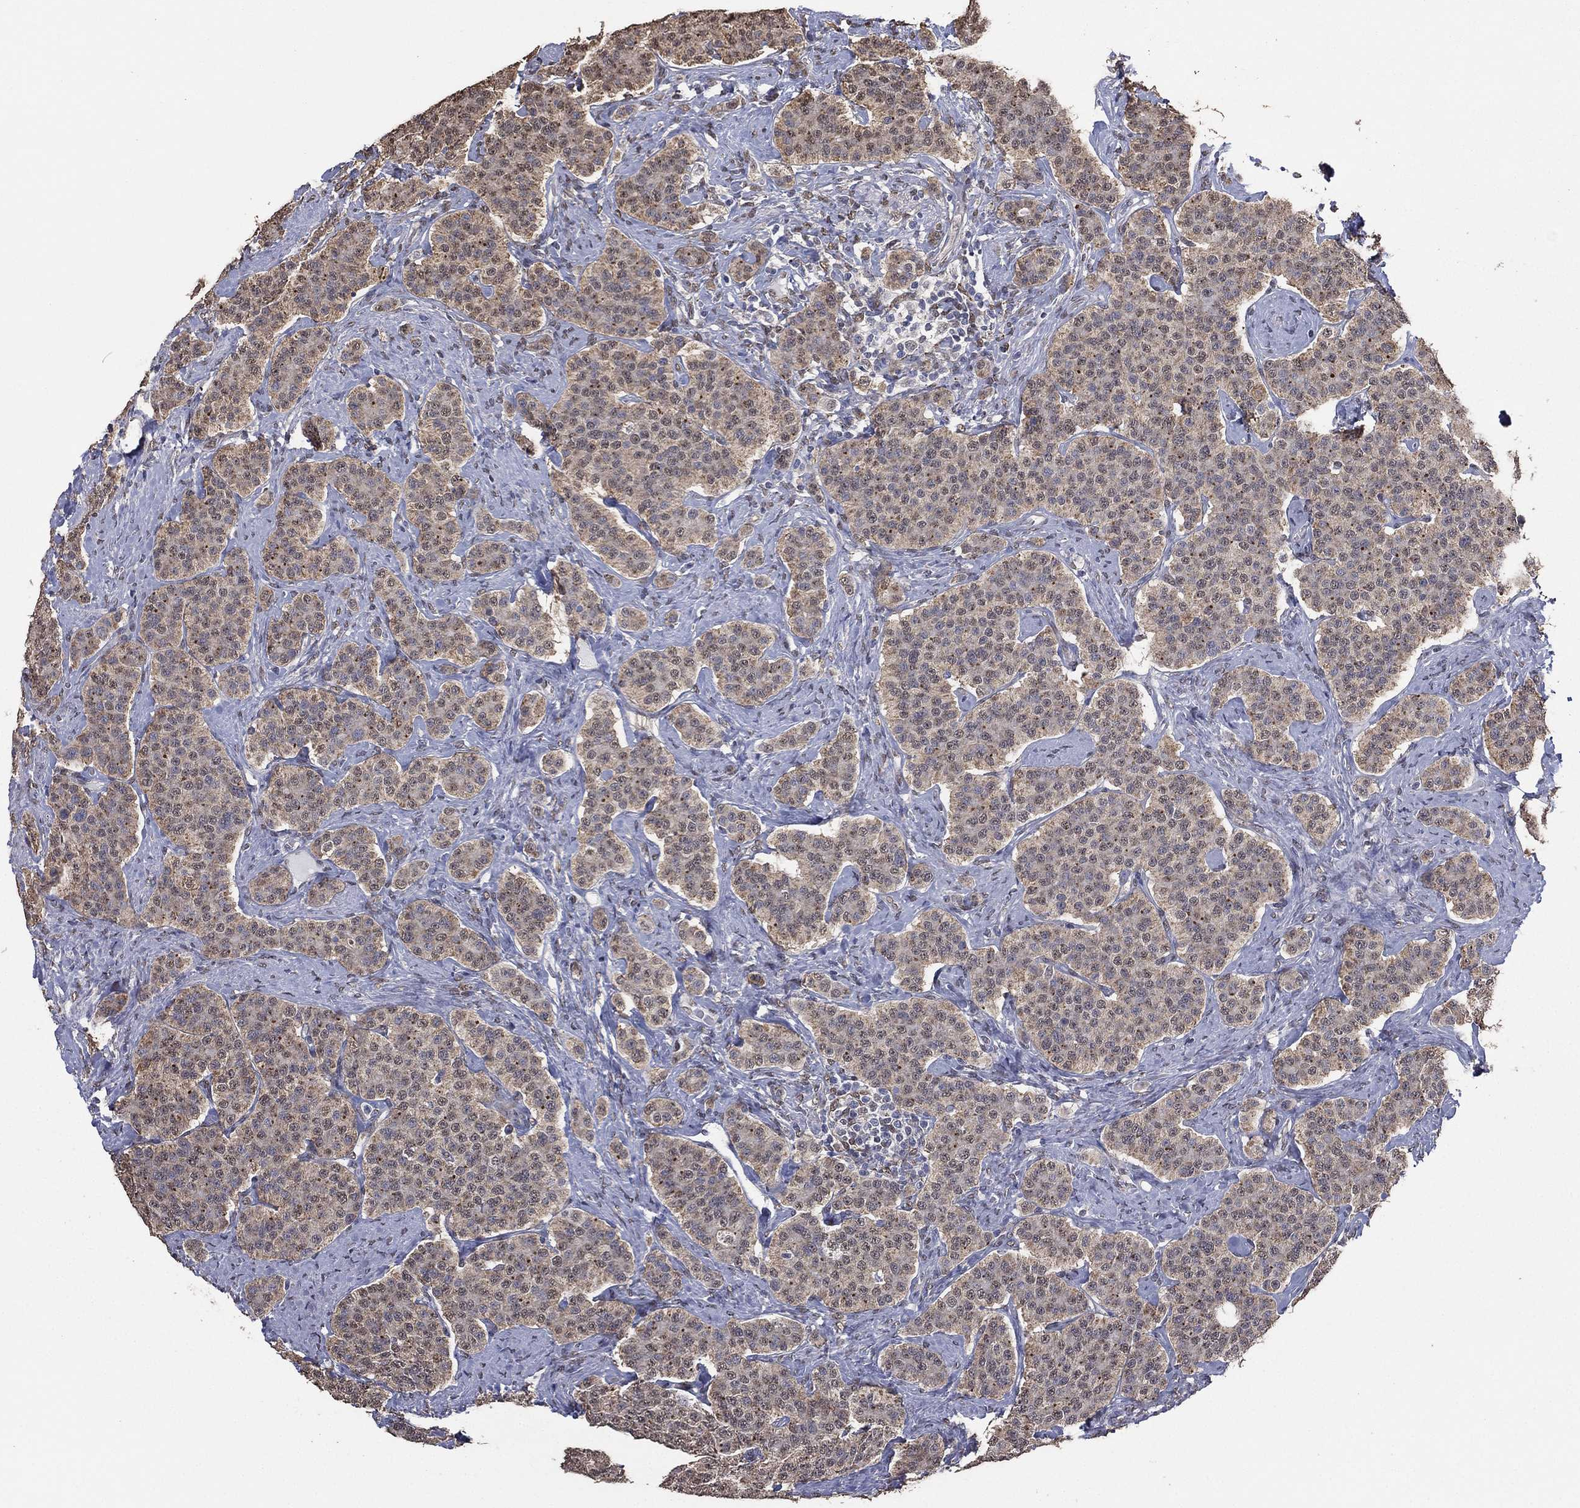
{"staining": {"intensity": "weak", "quantity": ">75%", "location": "cytoplasmic/membranous"}, "tissue": "carcinoid", "cell_type": "Tumor cells", "image_type": "cancer", "snomed": [{"axis": "morphology", "description": "Carcinoid, malignant, NOS"}, {"axis": "topography", "description": "Small intestine"}], "caption": "A low amount of weak cytoplasmic/membranous expression is seen in about >75% of tumor cells in carcinoid (malignant) tissue. (DAB IHC with brightfield microscopy, high magnification).", "gene": "ALDH7A1", "patient": {"sex": "female", "age": 58}}